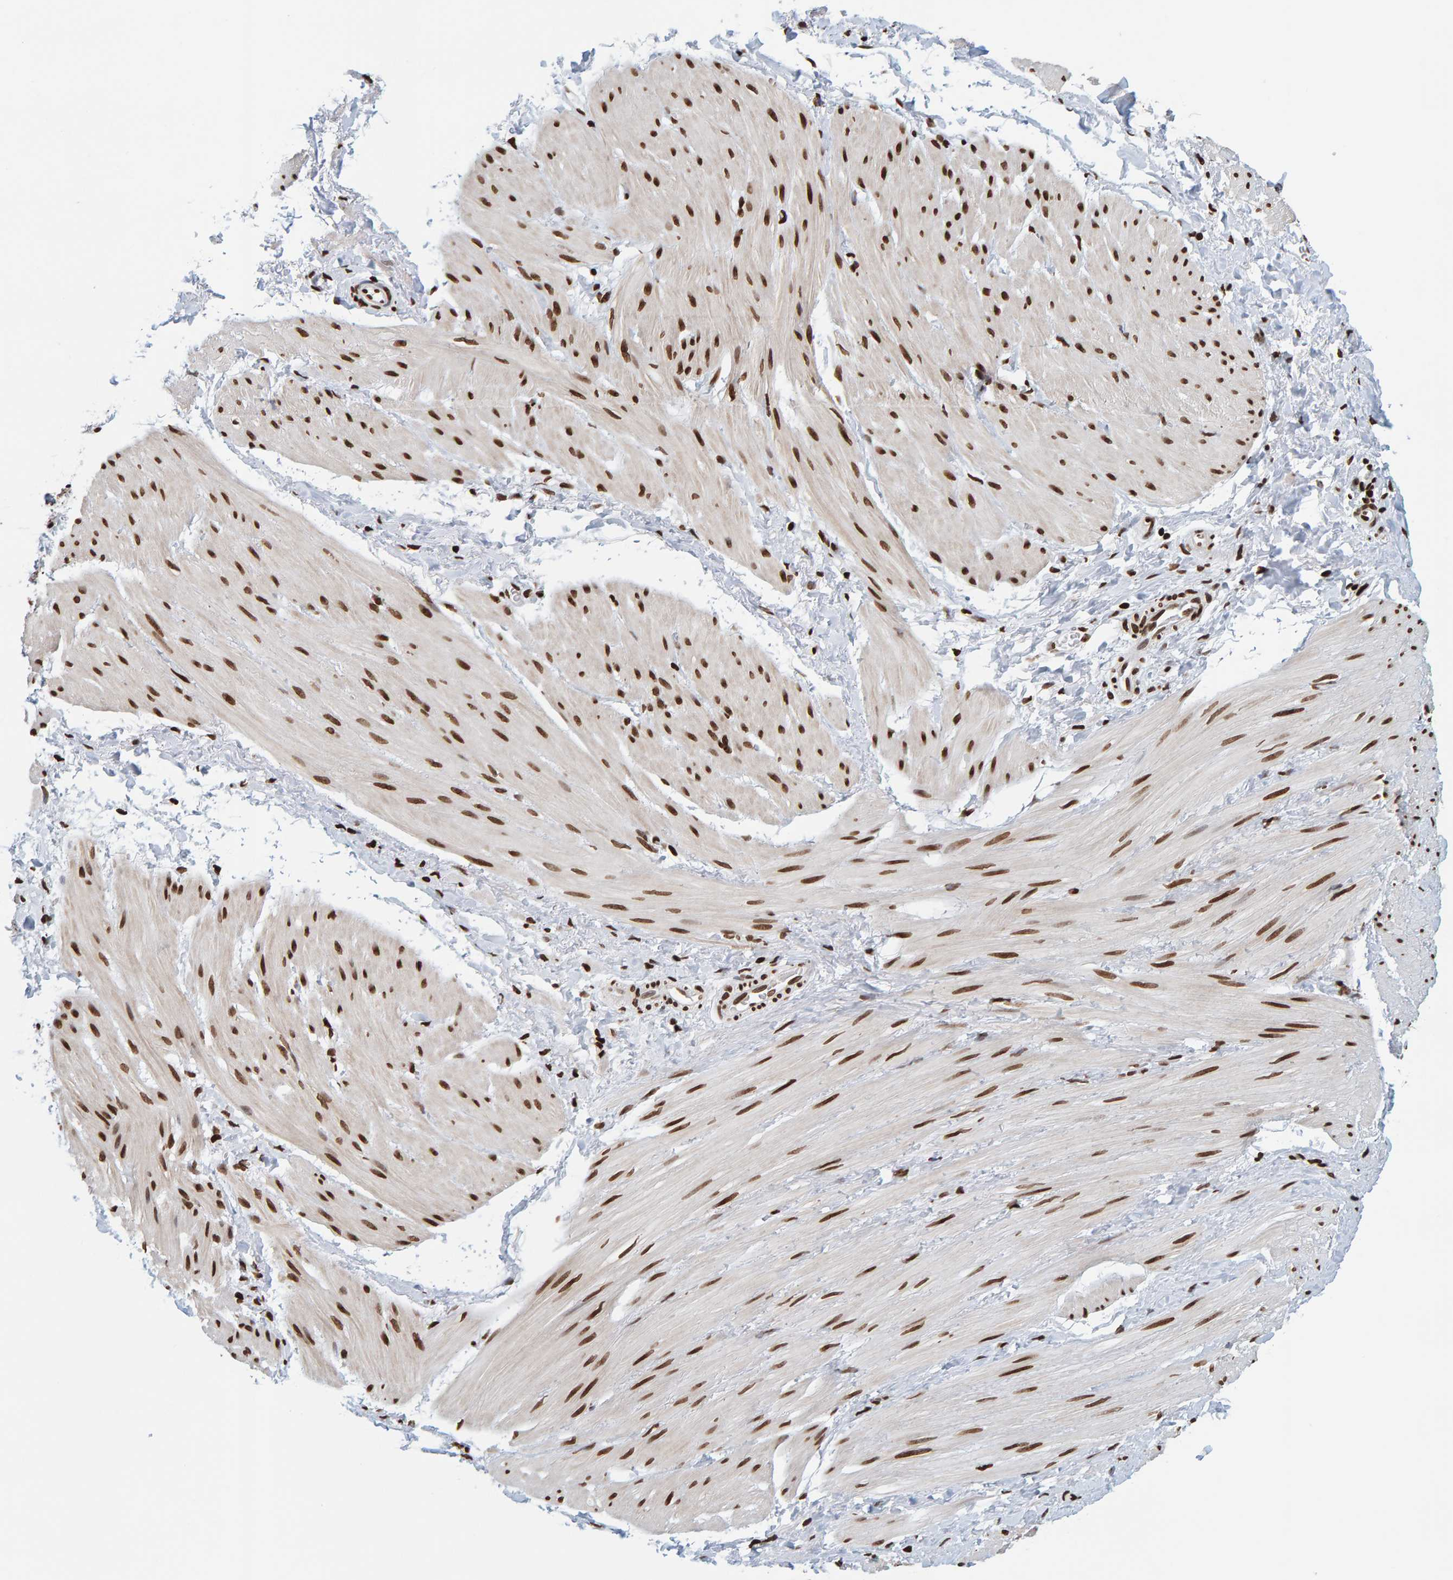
{"staining": {"intensity": "moderate", "quantity": ">75%", "location": "nuclear"}, "tissue": "smooth muscle", "cell_type": "Smooth muscle cells", "image_type": "normal", "snomed": [{"axis": "morphology", "description": "Normal tissue, NOS"}, {"axis": "topography", "description": "Smooth muscle"}], "caption": "Immunohistochemistry histopathology image of normal human smooth muscle stained for a protein (brown), which shows medium levels of moderate nuclear positivity in about >75% of smooth muscle cells.", "gene": "BRF2", "patient": {"sex": "male", "age": 16}}